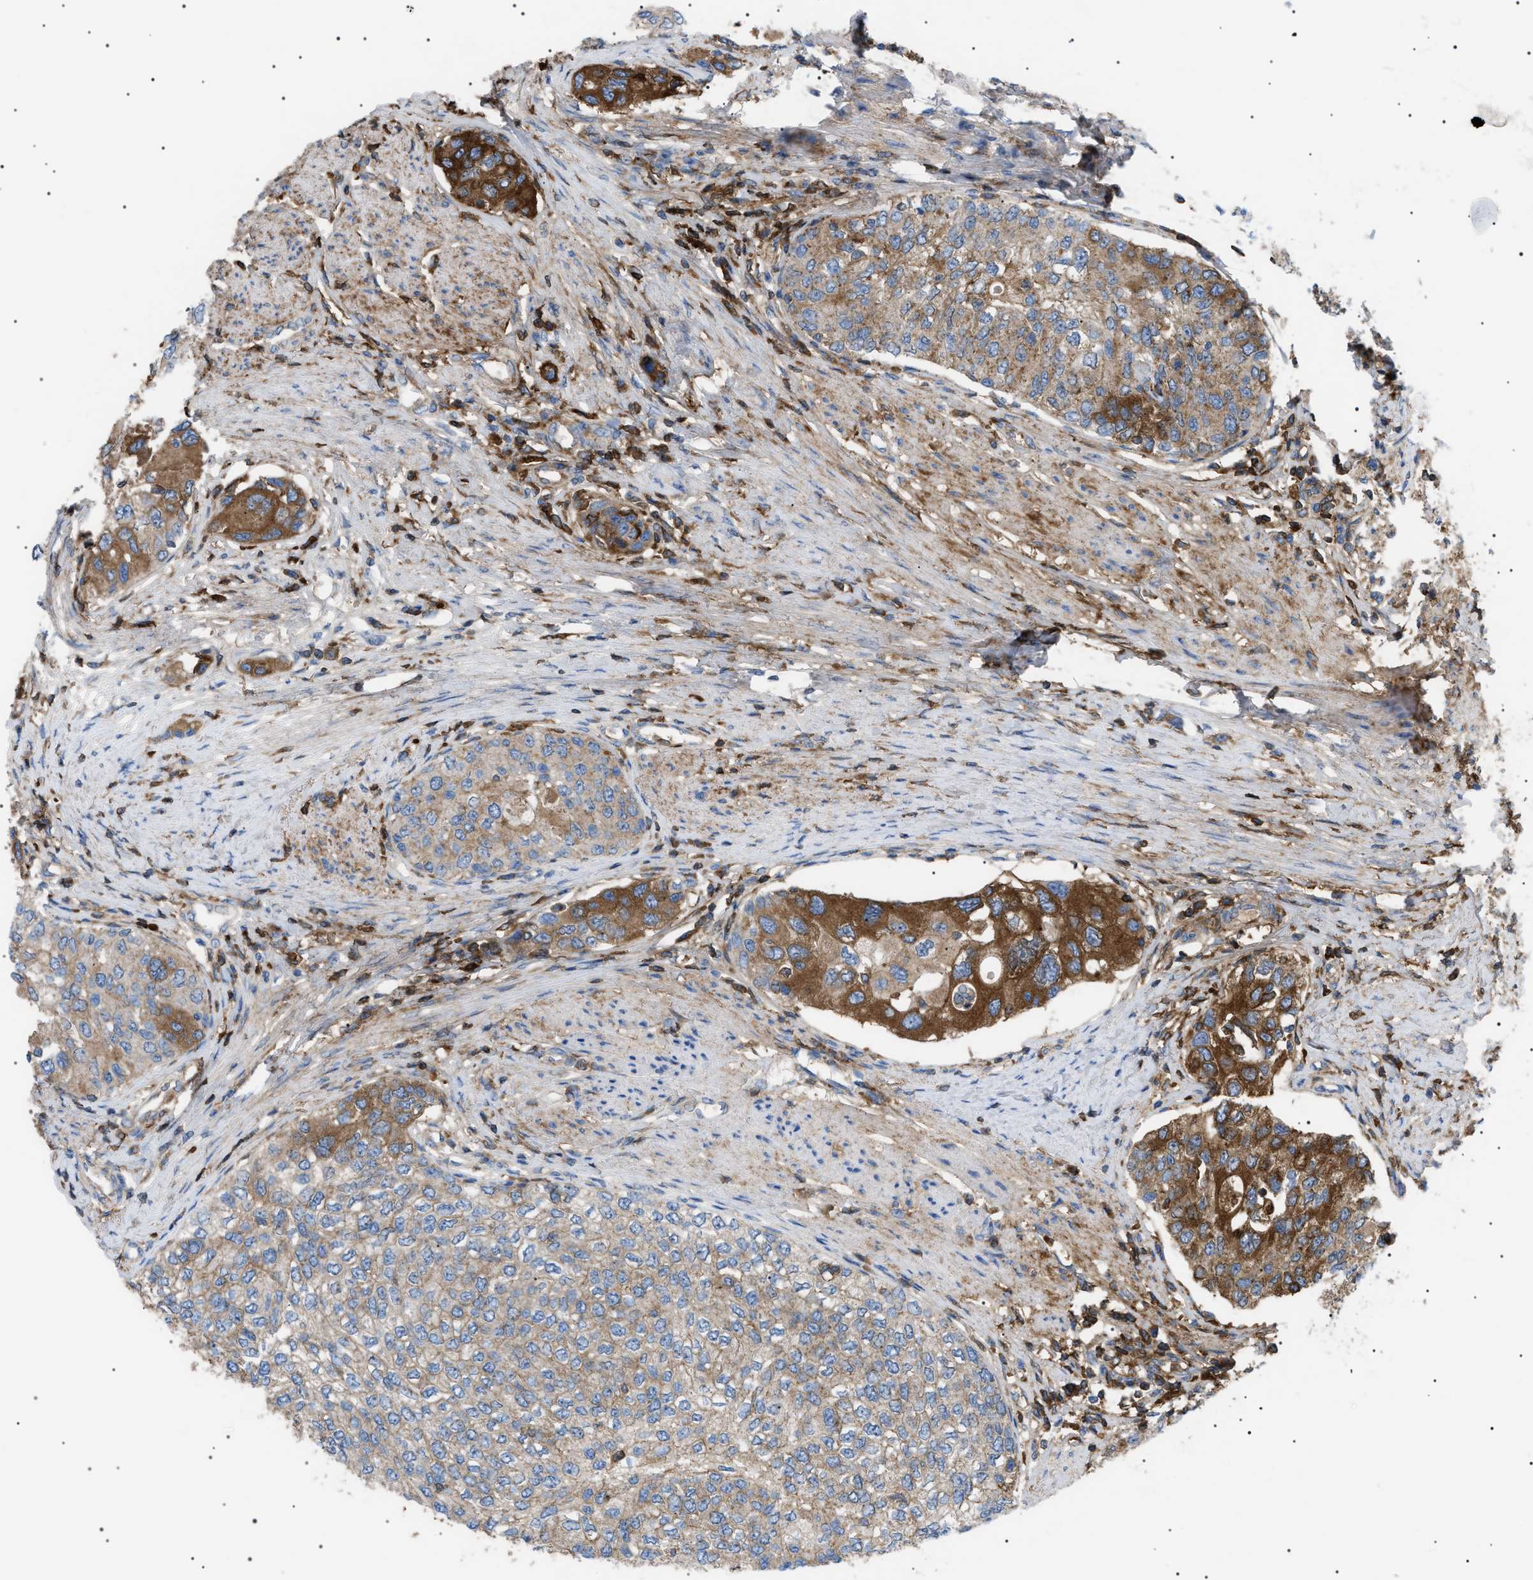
{"staining": {"intensity": "moderate", "quantity": "<25%", "location": "cytoplasmic/membranous"}, "tissue": "urothelial cancer", "cell_type": "Tumor cells", "image_type": "cancer", "snomed": [{"axis": "morphology", "description": "Urothelial carcinoma, High grade"}, {"axis": "topography", "description": "Urinary bladder"}], "caption": "High-magnification brightfield microscopy of urothelial cancer stained with DAB (brown) and counterstained with hematoxylin (blue). tumor cells exhibit moderate cytoplasmic/membranous expression is seen in about<25% of cells. (DAB IHC with brightfield microscopy, high magnification).", "gene": "LPA", "patient": {"sex": "female", "age": 56}}